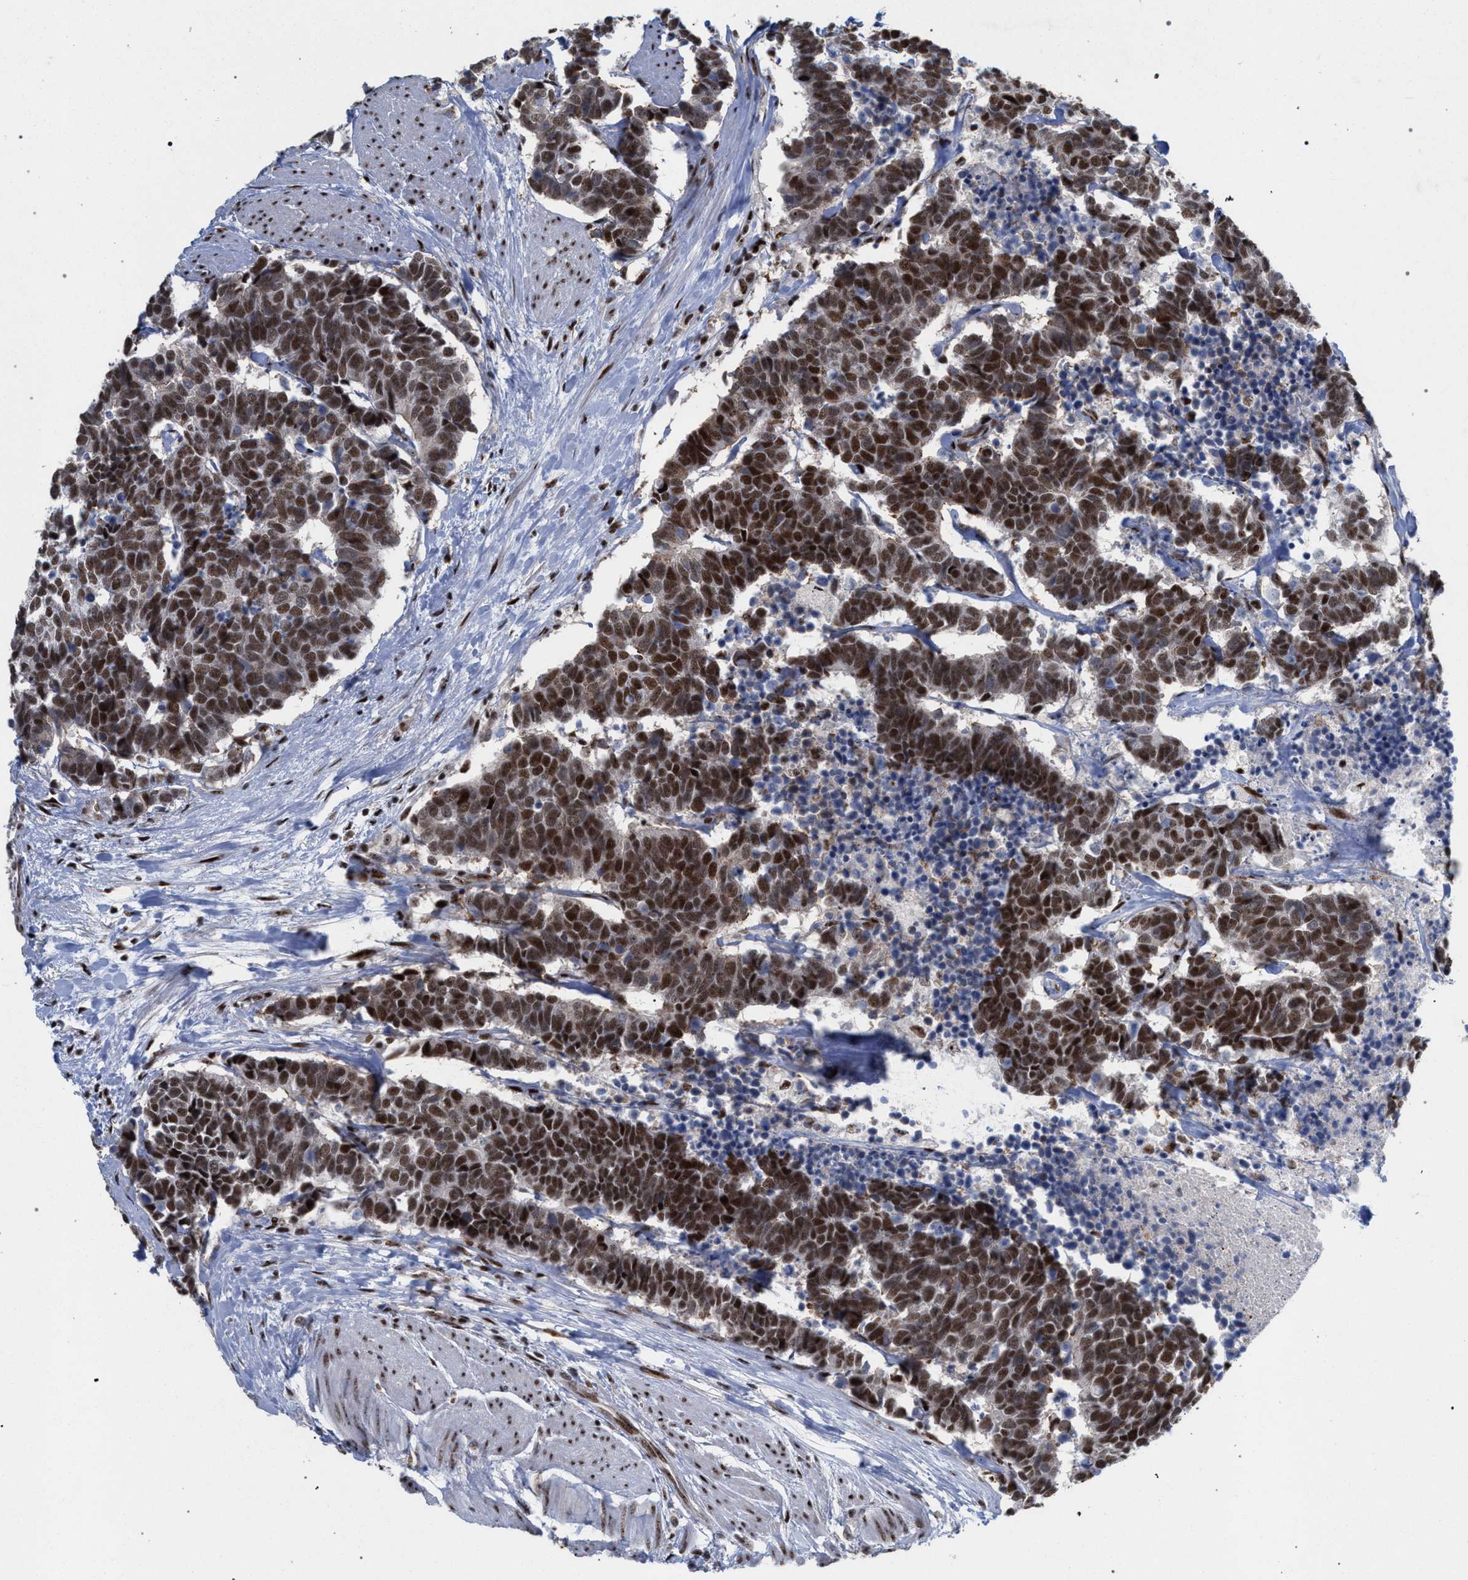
{"staining": {"intensity": "strong", "quantity": ">75%", "location": "nuclear"}, "tissue": "carcinoid", "cell_type": "Tumor cells", "image_type": "cancer", "snomed": [{"axis": "morphology", "description": "Carcinoma, NOS"}, {"axis": "morphology", "description": "Carcinoid, malignant, NOS"}, {"axis": "topography", "description": "Urinary bladder"}], "caption": "A brown stain shows strong nuclear expression of a protein in human carcinoma tumor cells.", "gene": "SCAF4", "patient": {"sex": "male", "age": 57}}